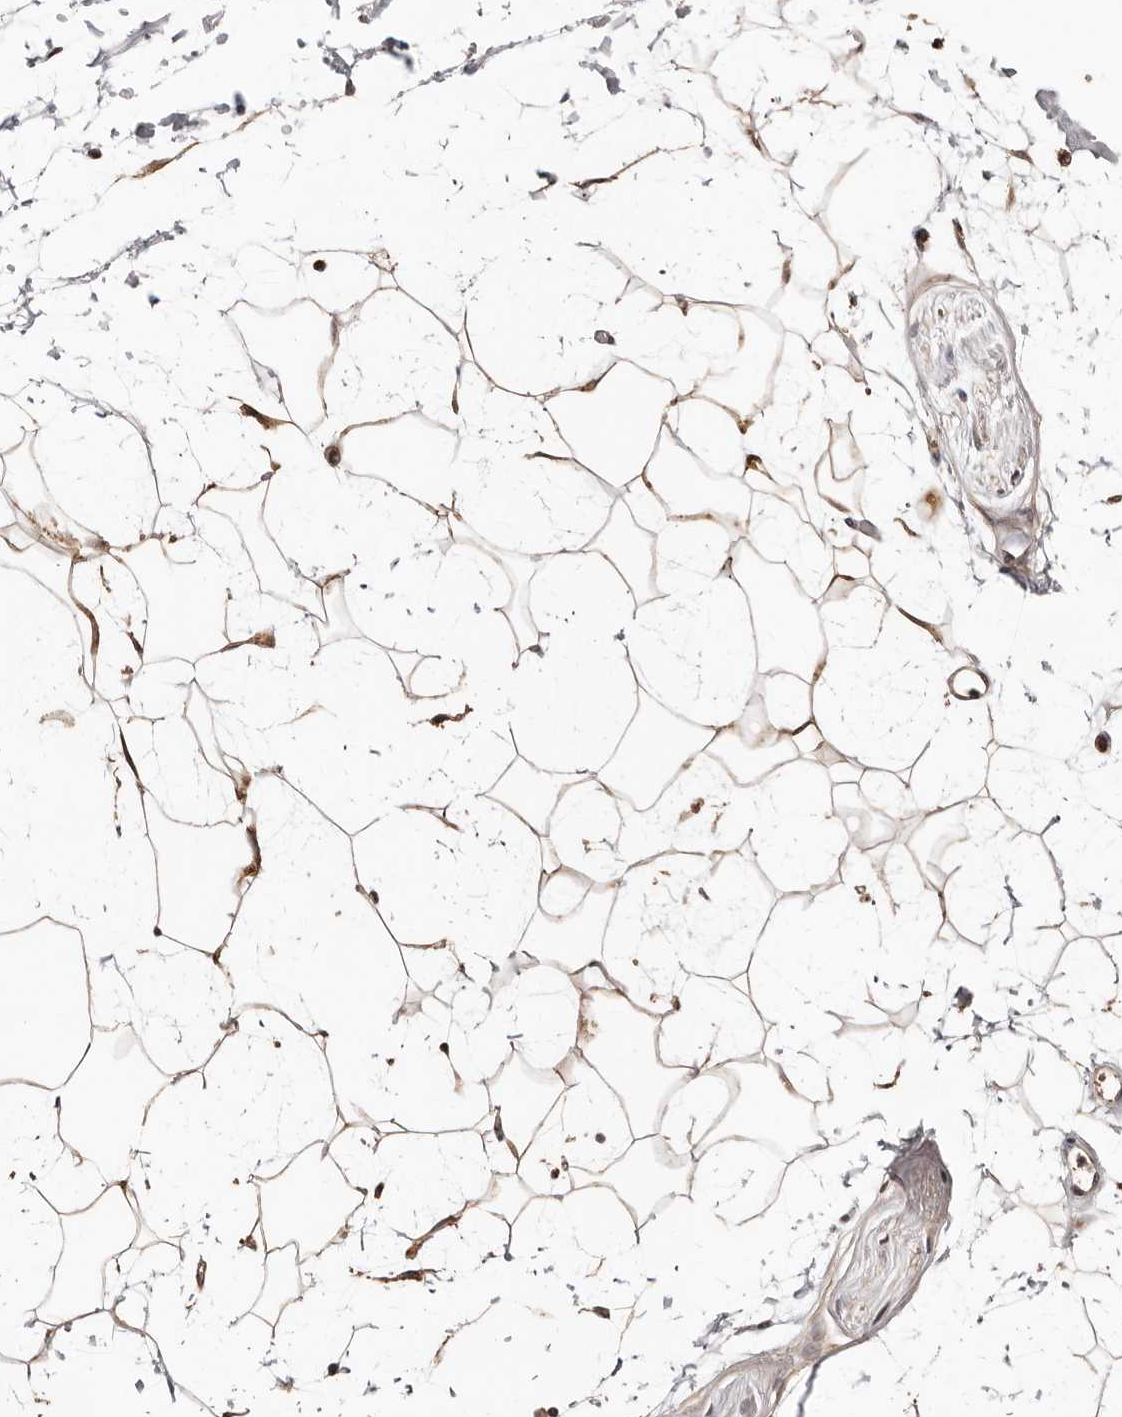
{"staining": {"intensity": "moderate", "quantity": ">75%", "location": "cytoplasmic/membranous"}, "tissue": "adipose tissue", "cell_type": "Adipocytes", "image_type": "normal", "snomed": [{"axis": "morphology", "description": "Normal tissue, NOS"}, {"axis": "topography", "description": "Soft tissue"}], "caption": "Protein positivity by IHC shows moderate cytoplasmic/membranous staining in about >75% of adipocytes in normal adipose tissue. The protein of interest is stained brown, and the nuclei are stained in blue (DAB IHC with brightfield microscopy, high magnification).", "gene": "APOL6", "patient": {"sex": "male", "age": 72}}